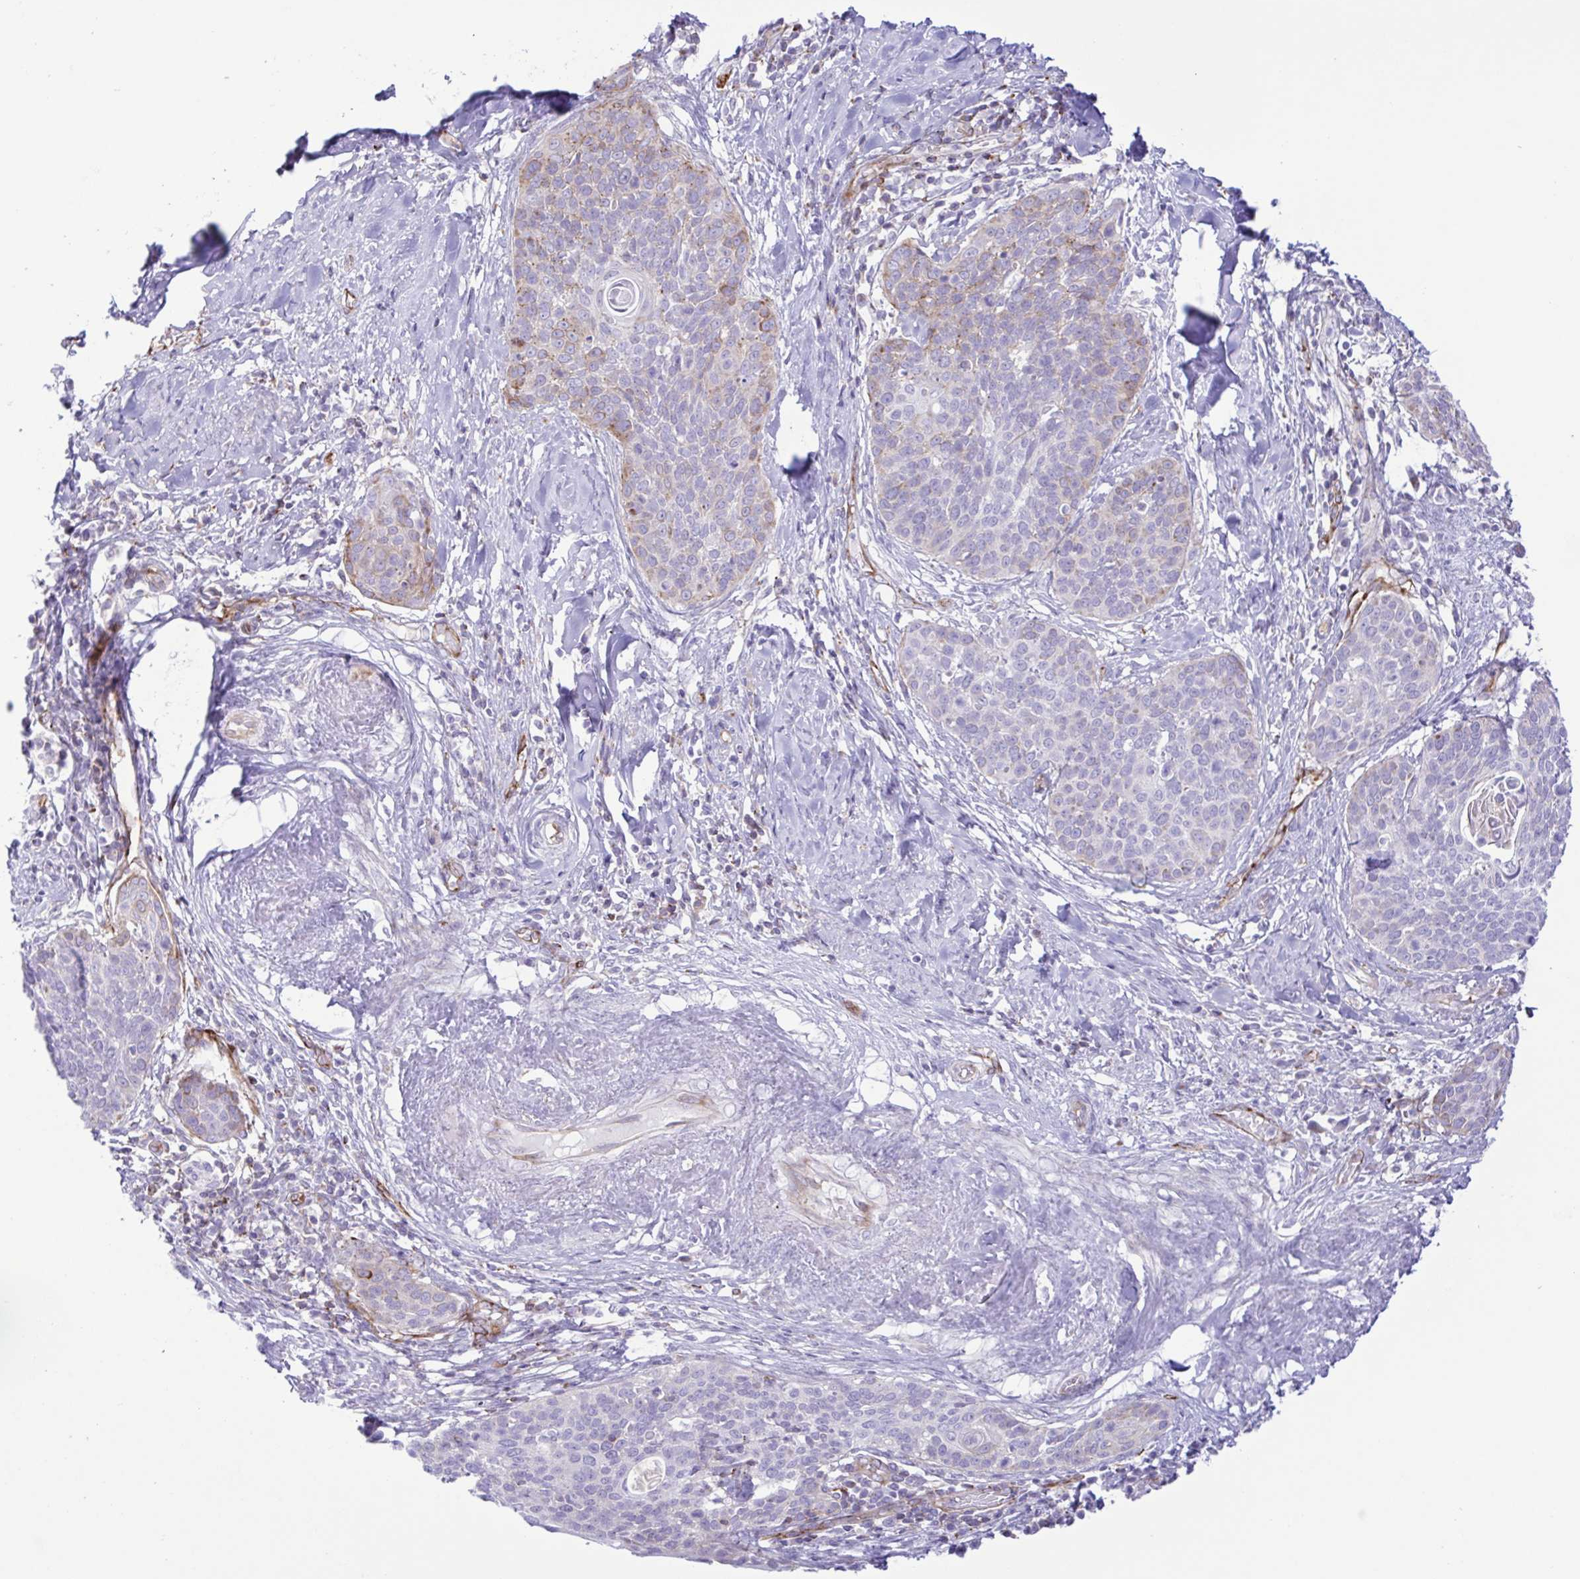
{"staining": {"intensity": "weak", "quantity": "<25%", "location": "cytoplasmic/membranous"}, "tissue": "cervical cancer", "cell_type": "Tumor cells", "image_type": "cancer", "snomed": [{"axis": "morphology", "description": "Squamous cell carcinoma, NOS"}, {"axis": "topography", "description": "Cervix"}], "caption": "Immunohistochemistry (IHC) image of cervical cancer (squamous cell carcinoma) stained for a protein (brown), which reveals no staining in tumor cells. (DAB (3,3'-diaminobenzidine) IHC with hematoxylin counter stain).", "gene": "FLT1", "patient": {"sex": "female", "age": 69}}